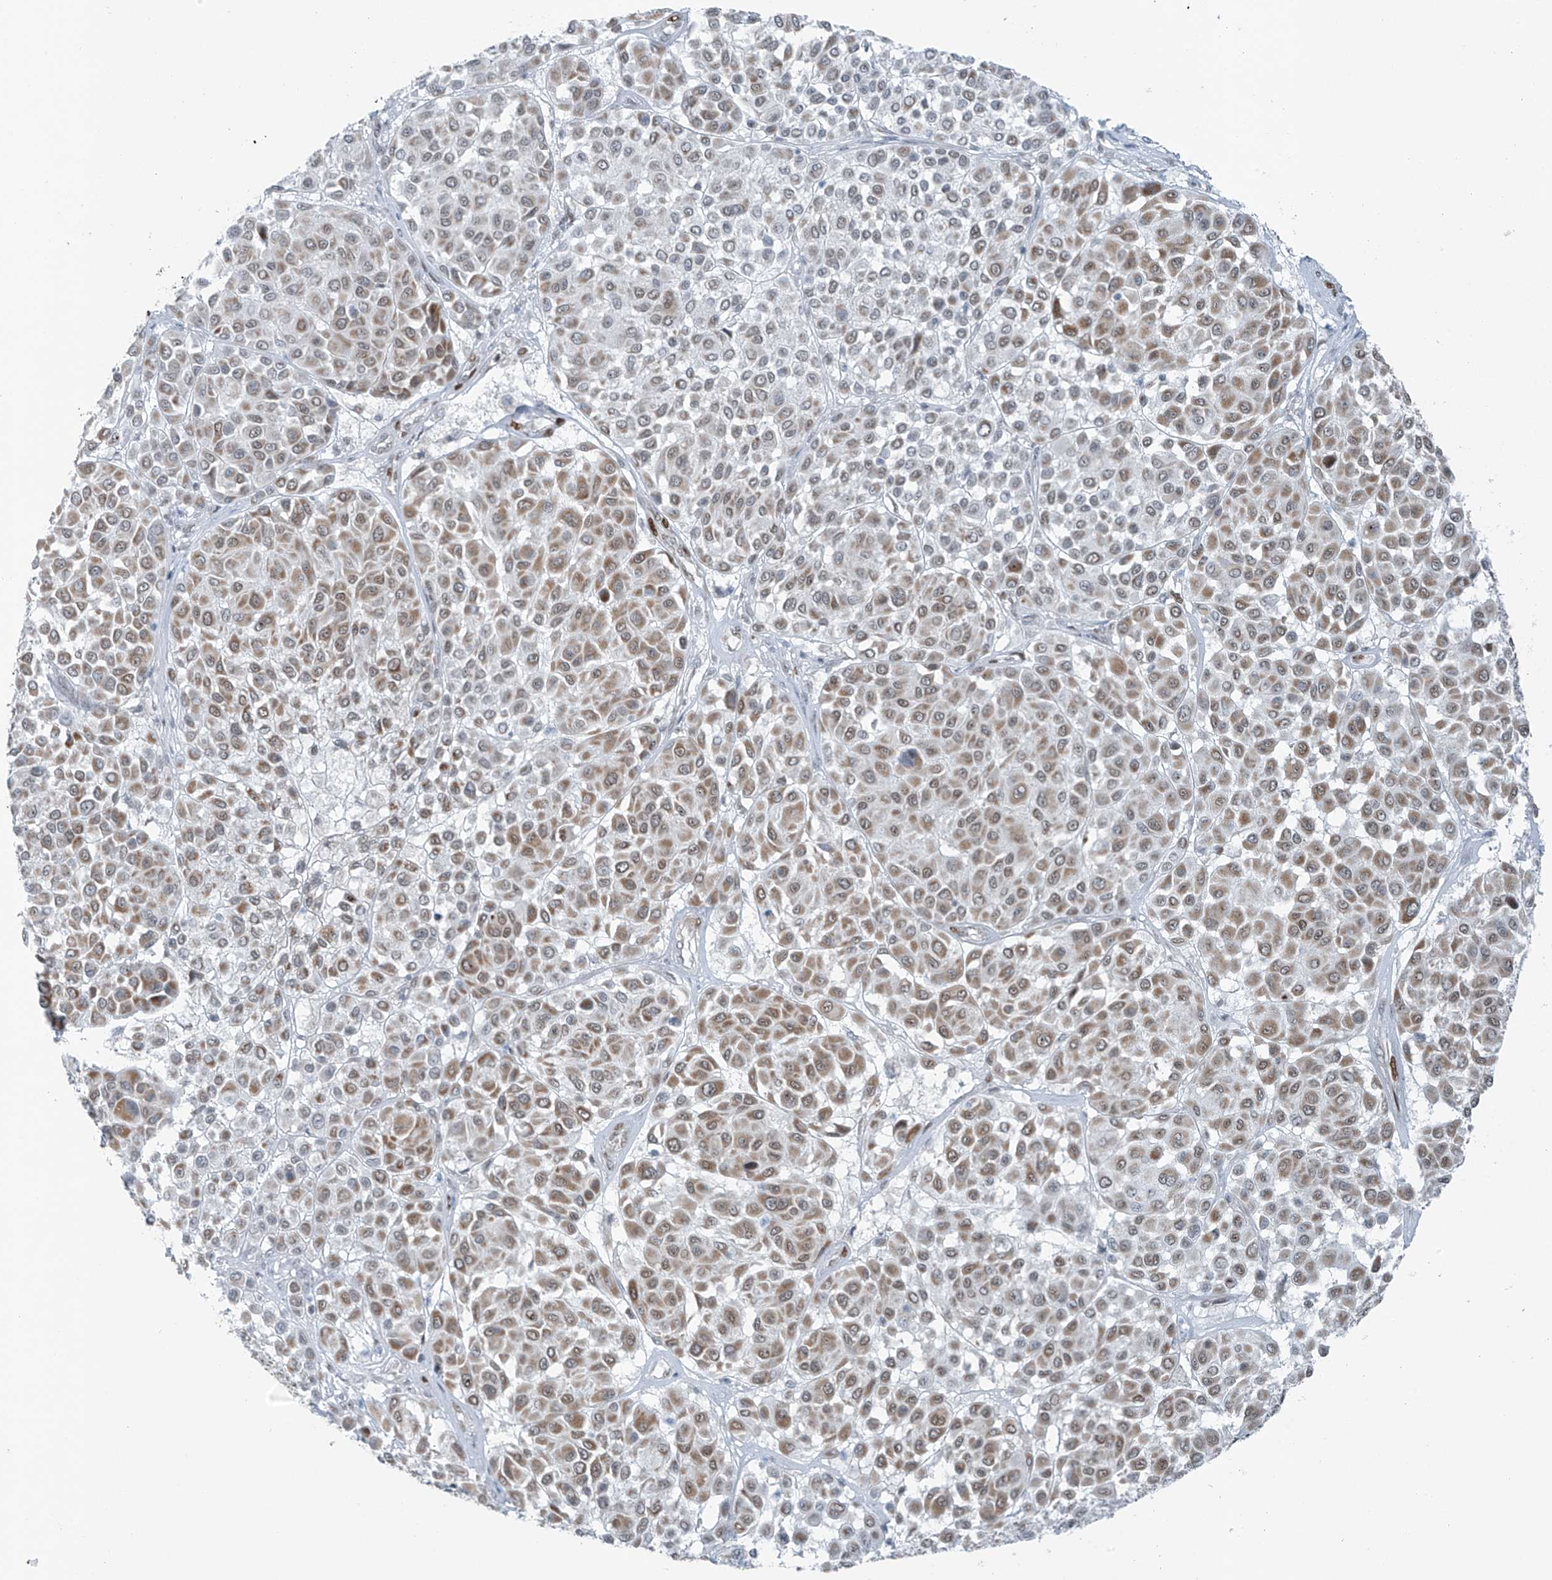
{"staining": {"intensity": "moderate", "quantity": "25%-75%", "location": "cytoplasmic/membranous,nuclear"}, "tissue": "melanoma", "cell_type": "Tumor cells", "image_type": "cancer", "snomed": [{"axis": "morphology", "description": "Malignant melanoma, Metastatic site"}, {"axis": "topography", "description": "Soft tissue"}], "caption": "Moderate cytoplasmic/membranous and nuclear protein expression is appreciated in approximately 25%-75% of tumor cells in malignant melanoma (metastatic site).", "gene": "WRNIP1", "patient": {"sex": "male", "age": 41}}